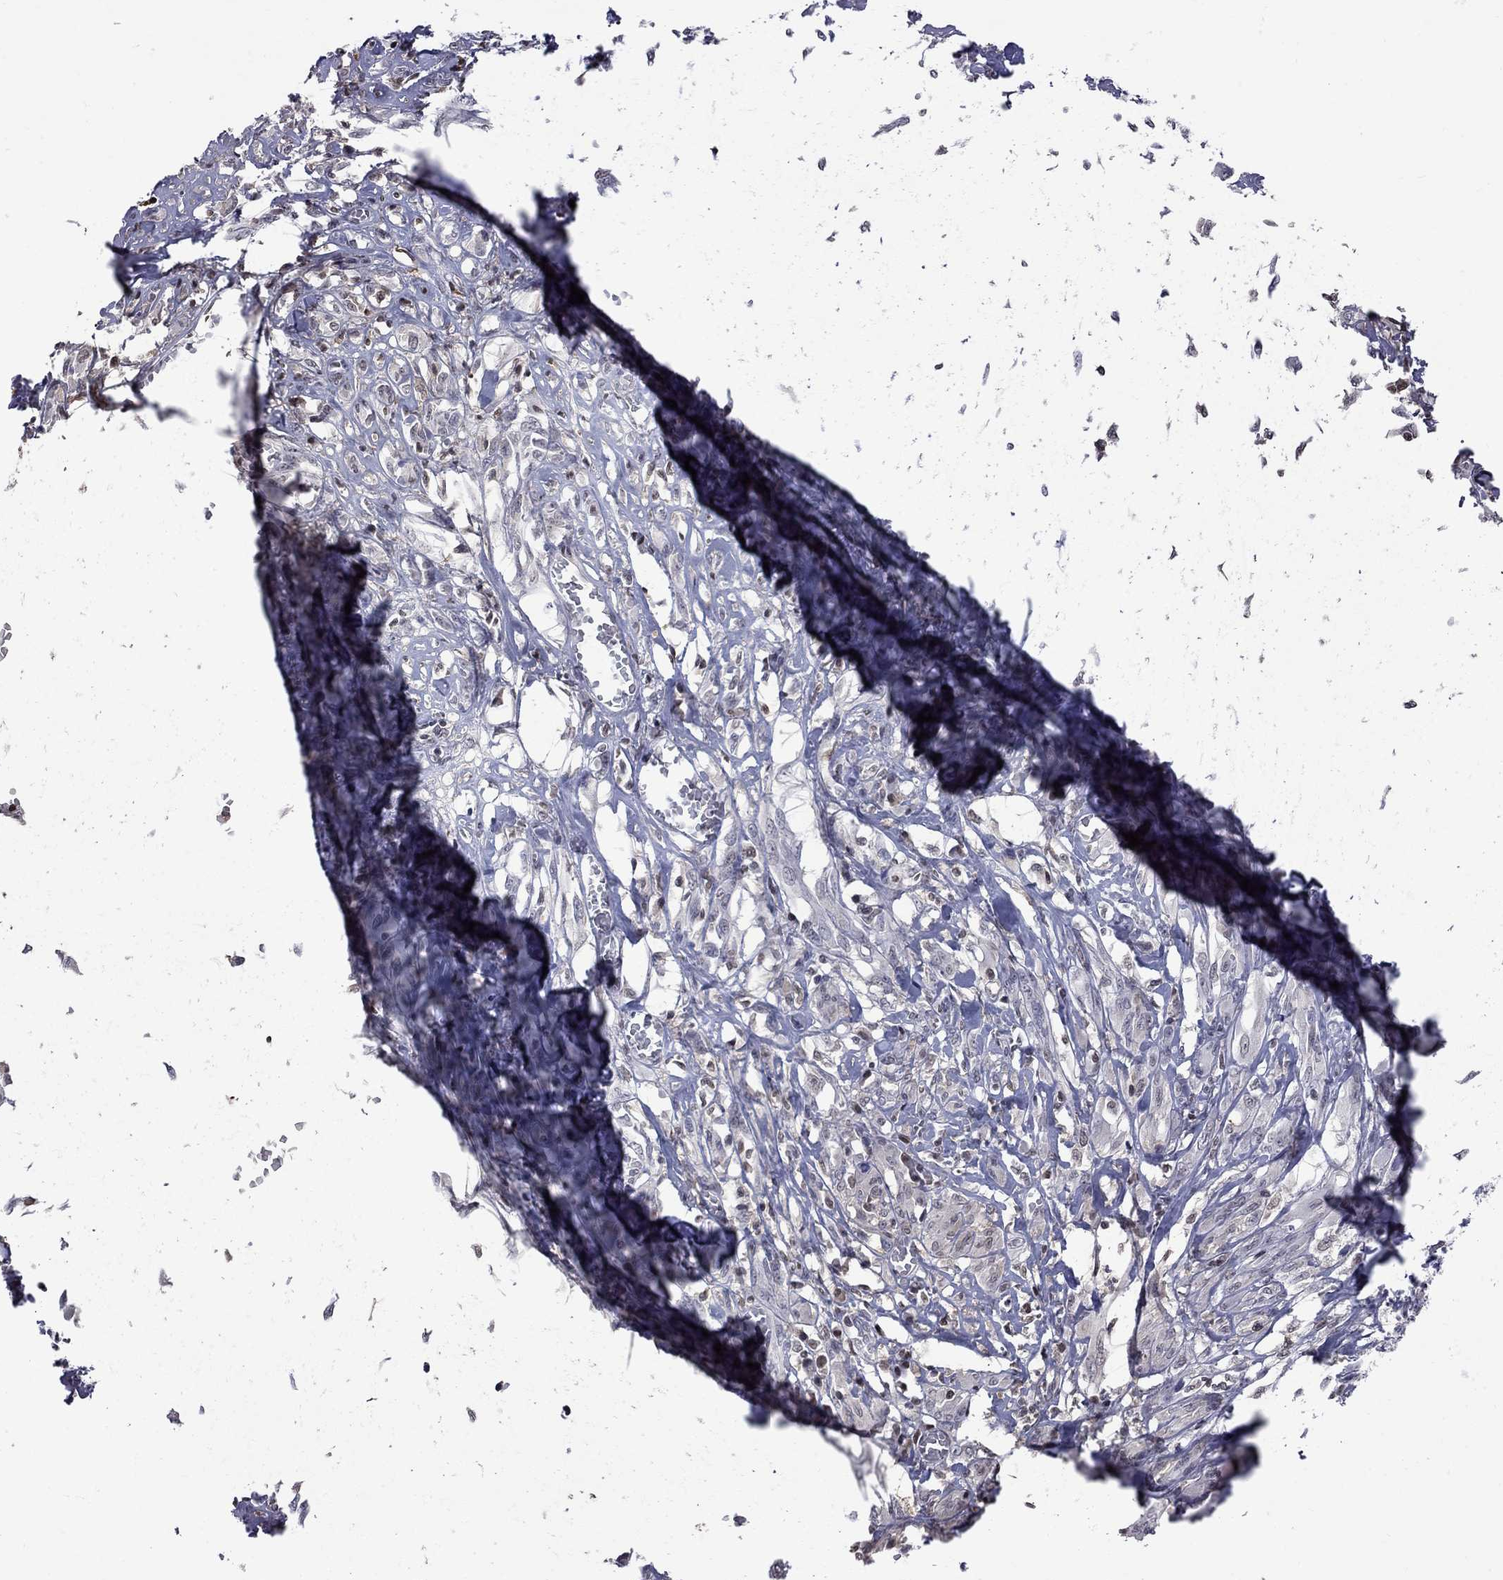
{"staining": {"intensity": "negative", "quantity": "none", "location": "none"}, "tissue": "melanoma", "cell_type": "Tumor cells", "image_type": "cancer", "snomed": [{"axis": "morphology", "description": "Malignant melanoma, NOS"}, {"axis": "topography", "description": "Skin"}], "caption": "Immunohistochemical staining of malignant melanoma demonstrates no significant staining in tumor cells.", "gene": "RFWD3", "patient": {"sex": "female", "age": 91}}